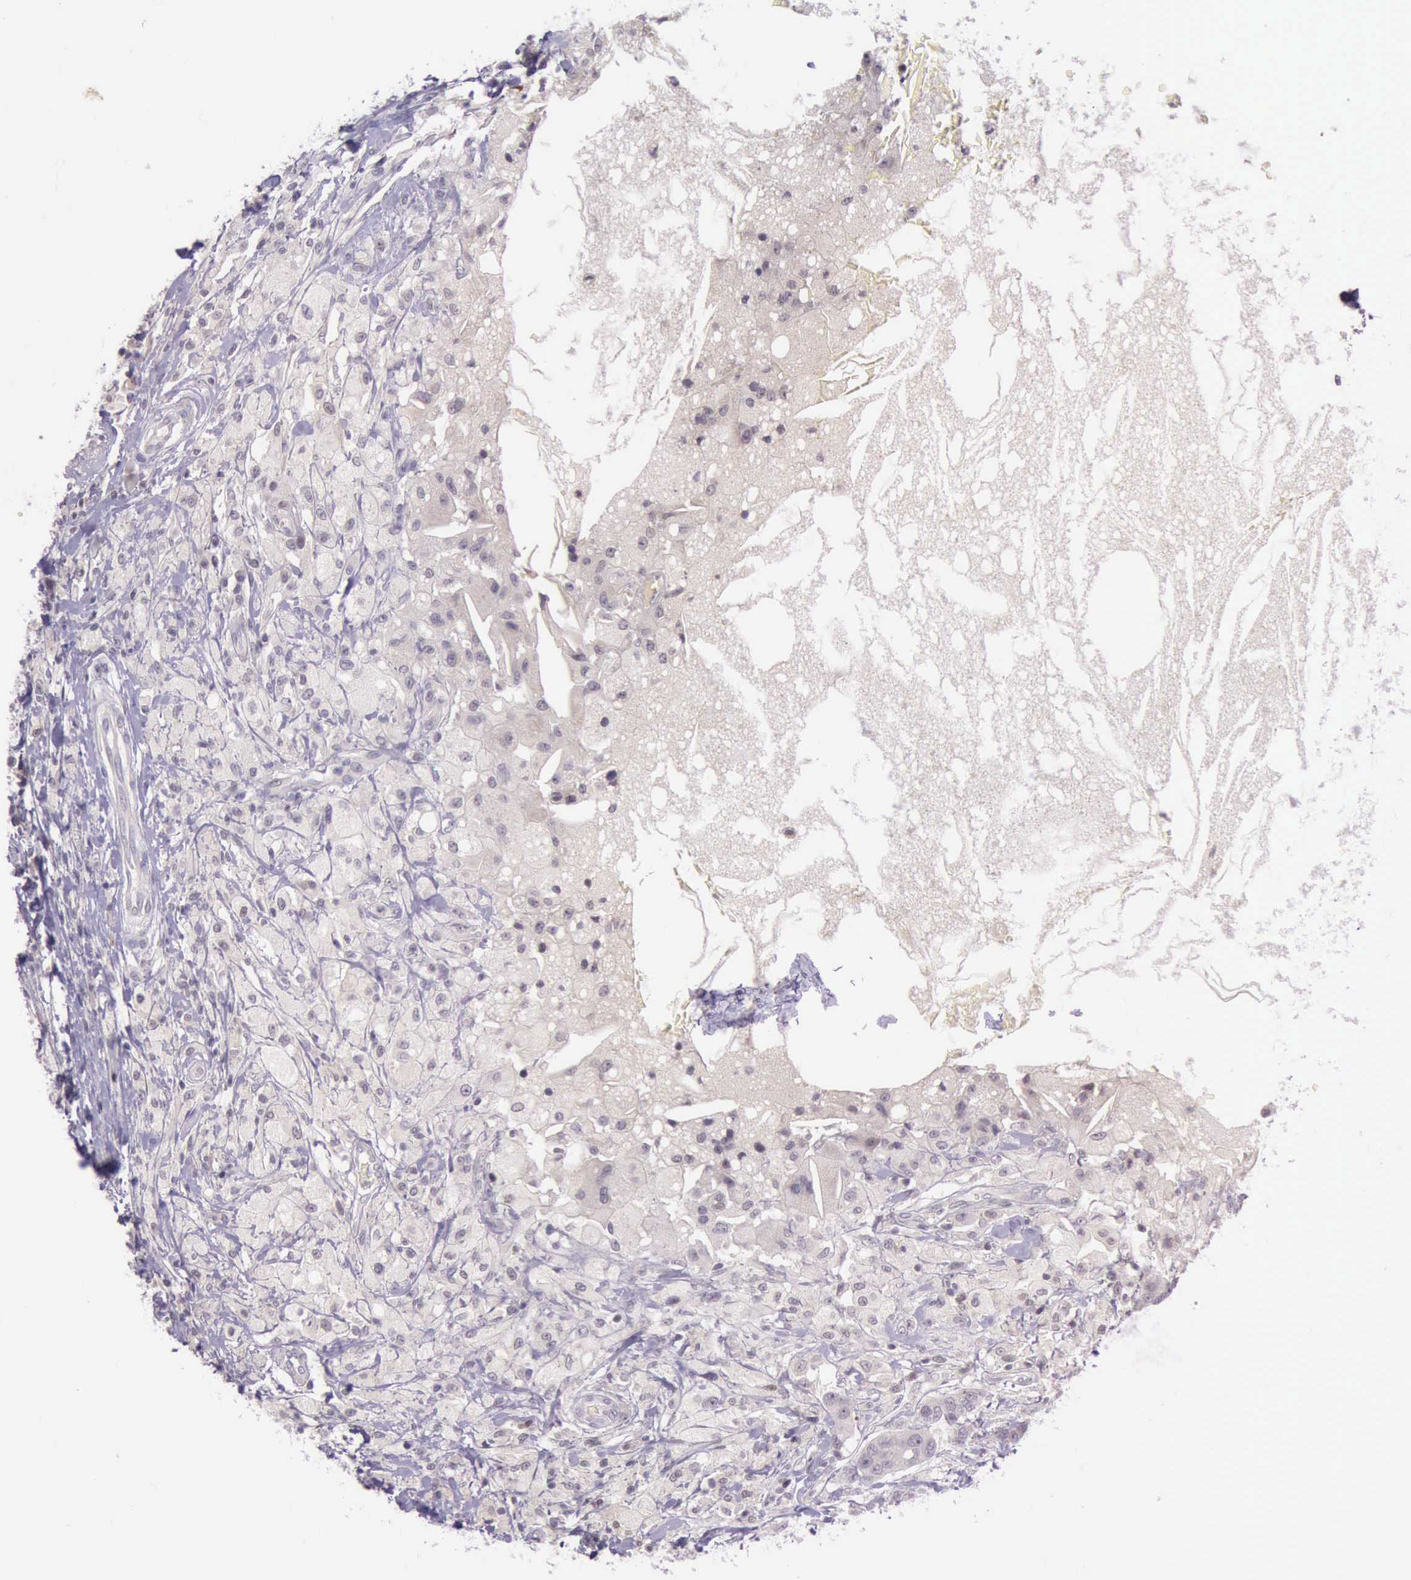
{"staining": {"intensity": "strong", "quantity": "<25%", "location": "nuclear"}, "tissue": "breast cancer", "cell_type": "Tumor cells", "image_type": "cancer", "snomed": [{"axis": "morphology", "description": "Duct carcinoma"}, {"axis": "topography", "description": "Breast"}], "caption": "This is an image of immunohistochemistry staining of breast cancer (intraductal carcinoma), which shows strong positivity in the nuclear of tumor cells.", "gene": "PARP1", "patient": {"sex": "female", "age": 27}}